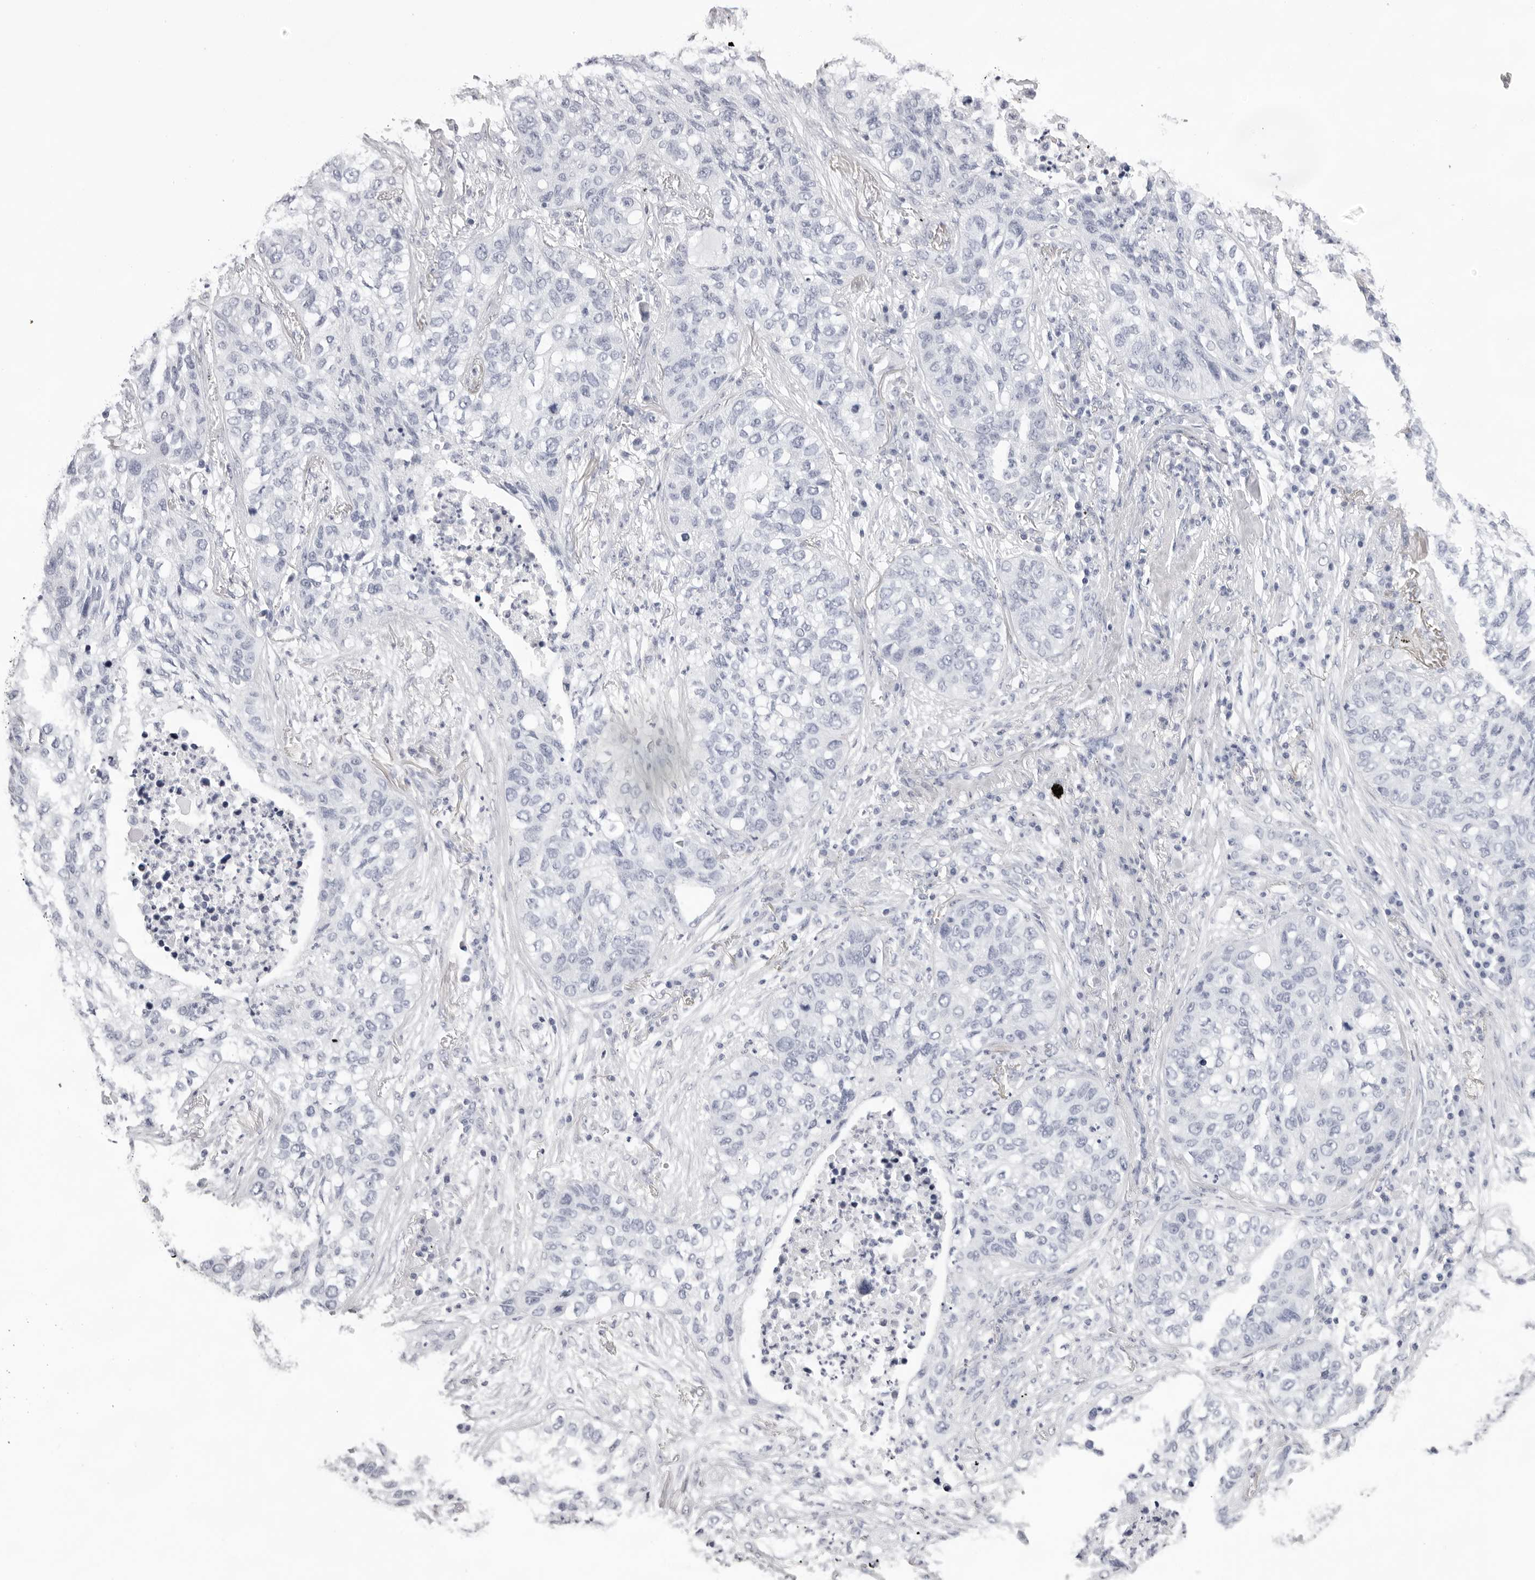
{"staining": {"intensity": "negative", "quantity": "none", "location": "none"}, "tissue": "lung cancer", "cell_type": "Tumor cells", "image_type": "cancer", "snomed": [{"axis": "morphology", "description": "Squamous cell carcinoma, NOS"}, {"axis": "topography", "description": "Lung"}], "caption": "Immunohistochemistry (IHC) of human lung cancer (squamous cell carcinoma) shows no positivity in tumor cells.", "gene": "TMOD4", "patient": {"sex": "female", "age": 63}}